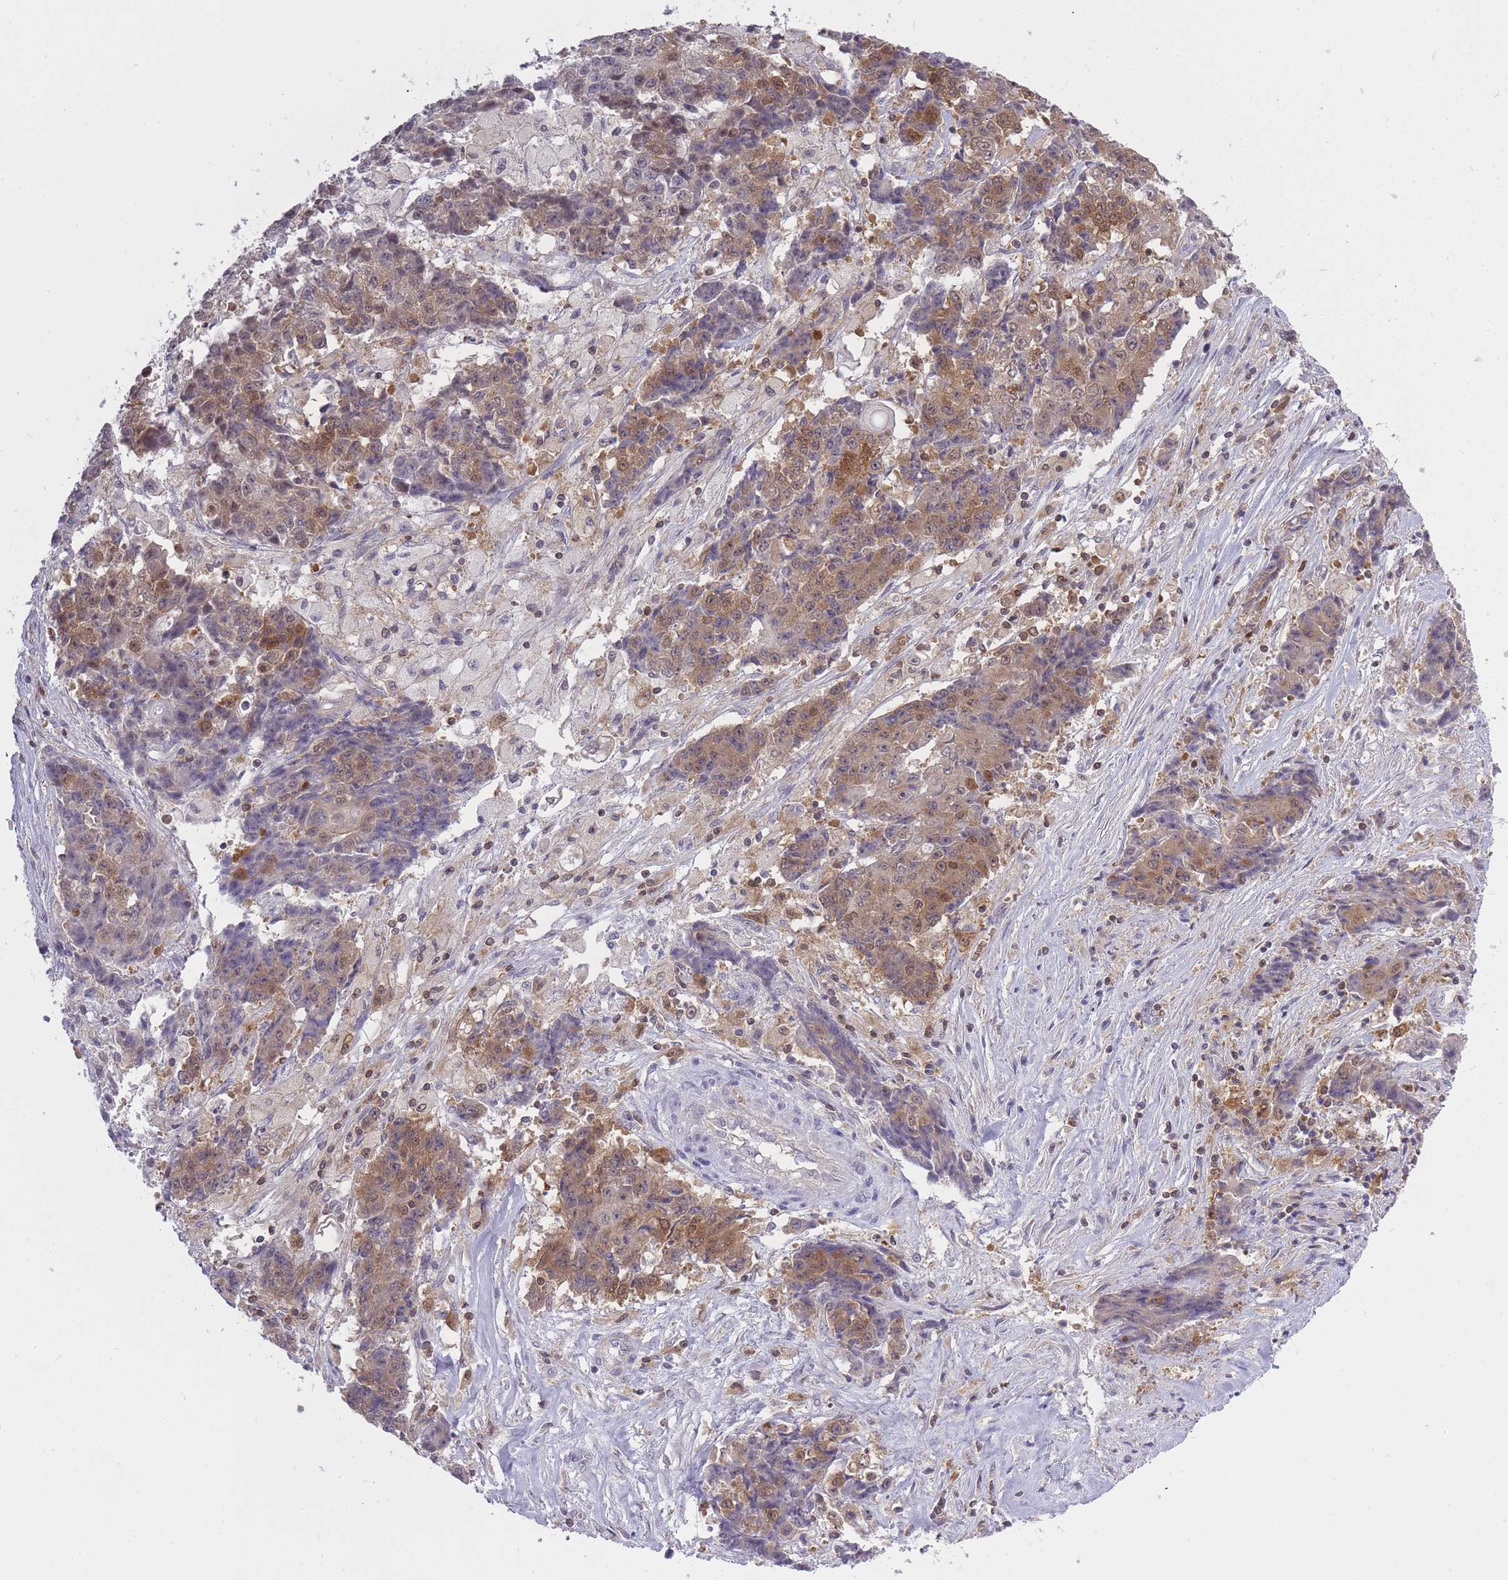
{"staining": {"intensity": "moderate", "quantity": "25%-75%", "location": "cytoplasmic/membranous,nuclear"}, "tissue": "ovarian cancer", "cell_type": "Tumor cells", "image_type": "cancer", "snomed": [{"axis": "morphology", "description": "Carcinoma, endometroid"}, {"axis": "topography", "description": "Ovary"}], "caption": "Protein expression analysis of human ovarian endometroid carcinoma reveals moderate cytoplasmic/membranous and nuclear expression in about 25%-75% of tumor cells.", "gene": "CXorf38", "patient": {"sex": "female", "age": 42}}